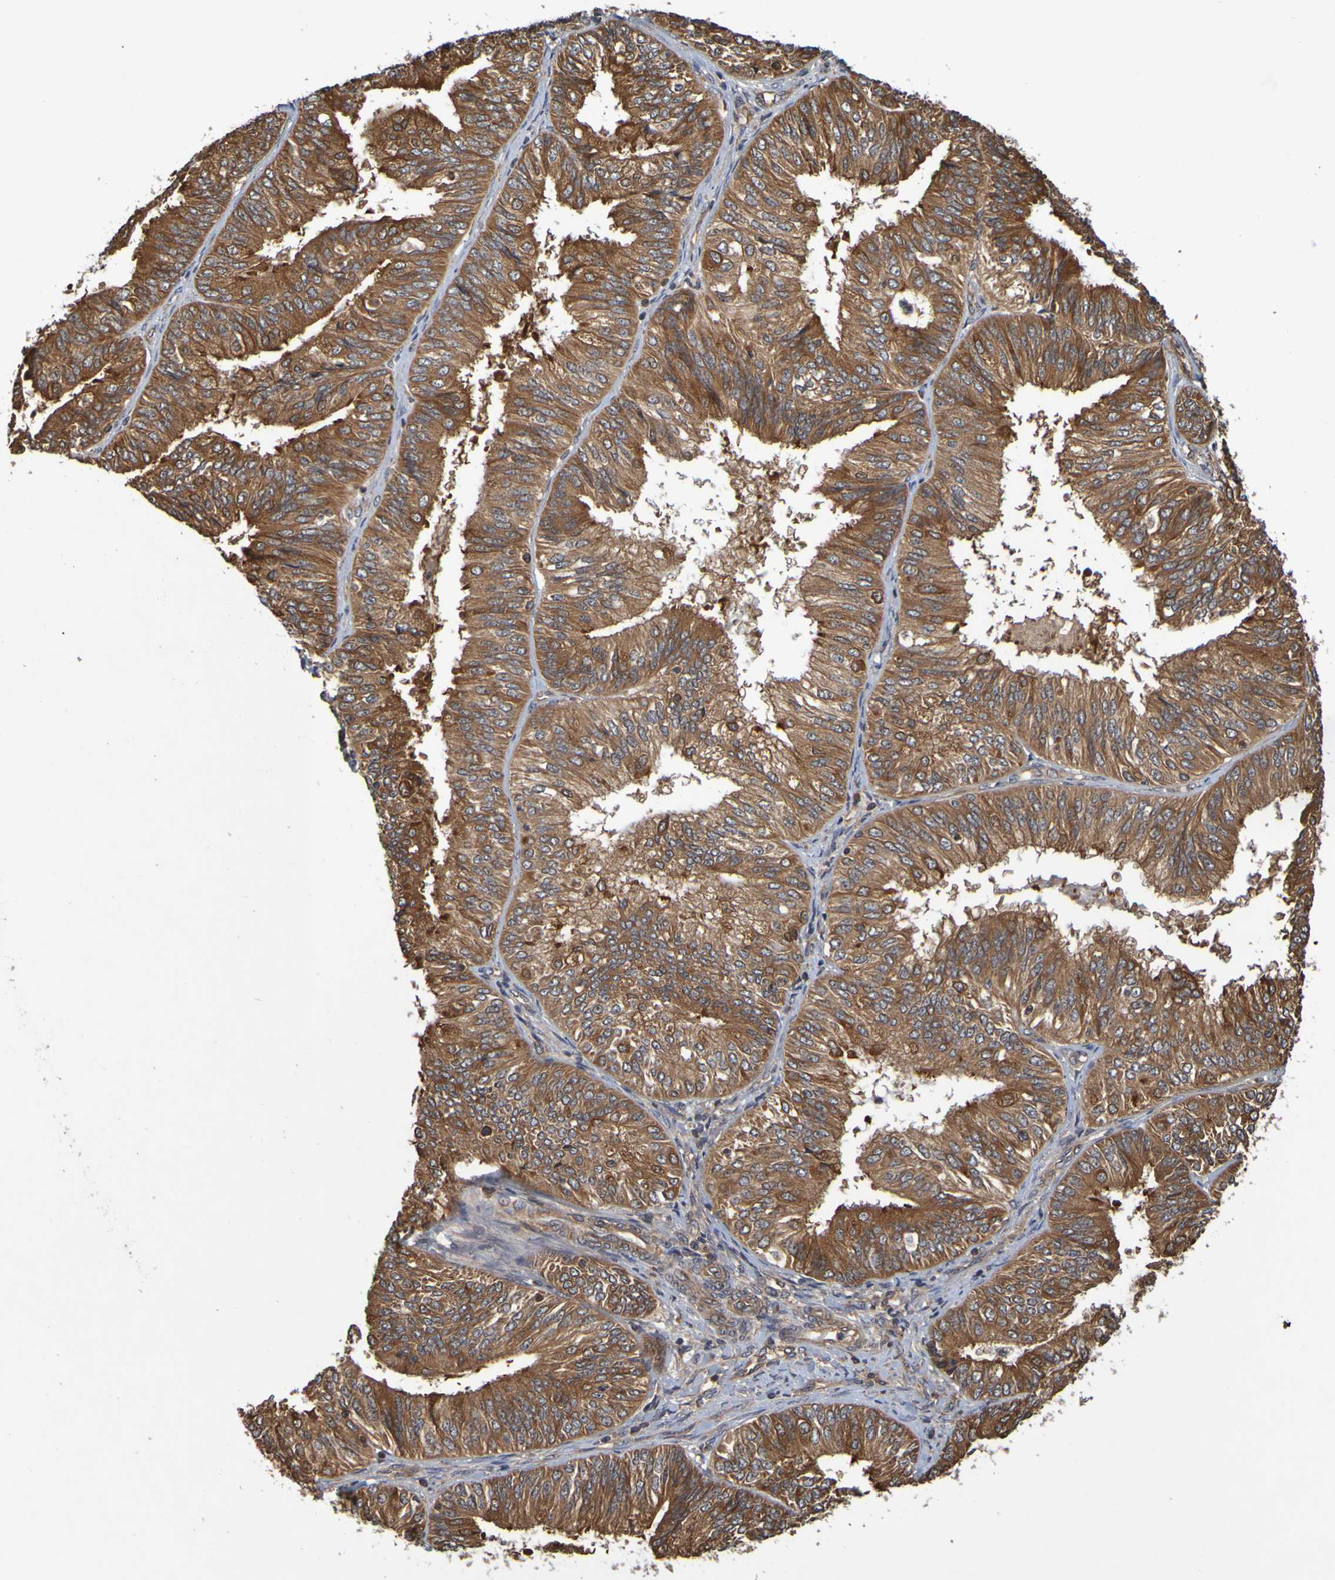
{"staining": {"intensity": "strong", "quantity": ">75%", "location": "cytoplasmic/membranous"}, "tissue": "endometrial cancer", "cell_type": "Tumor cells", "image_type": "cancer", "snomed": [{"axis": "morphology", "description": "Adenocarcinoma, NOS"}, {"axis": "topography", "description": "Endometrium"}], "caption": "This is a photomicrograph of immunohistochemistry (IHC) staining of endometrial cancer (adenocarcinoma), which shows strong staining in the cytoplasmic/membranous of tumor cells.", "gene": "OCRL", "patient": {"sex": "female", "age": 58}}